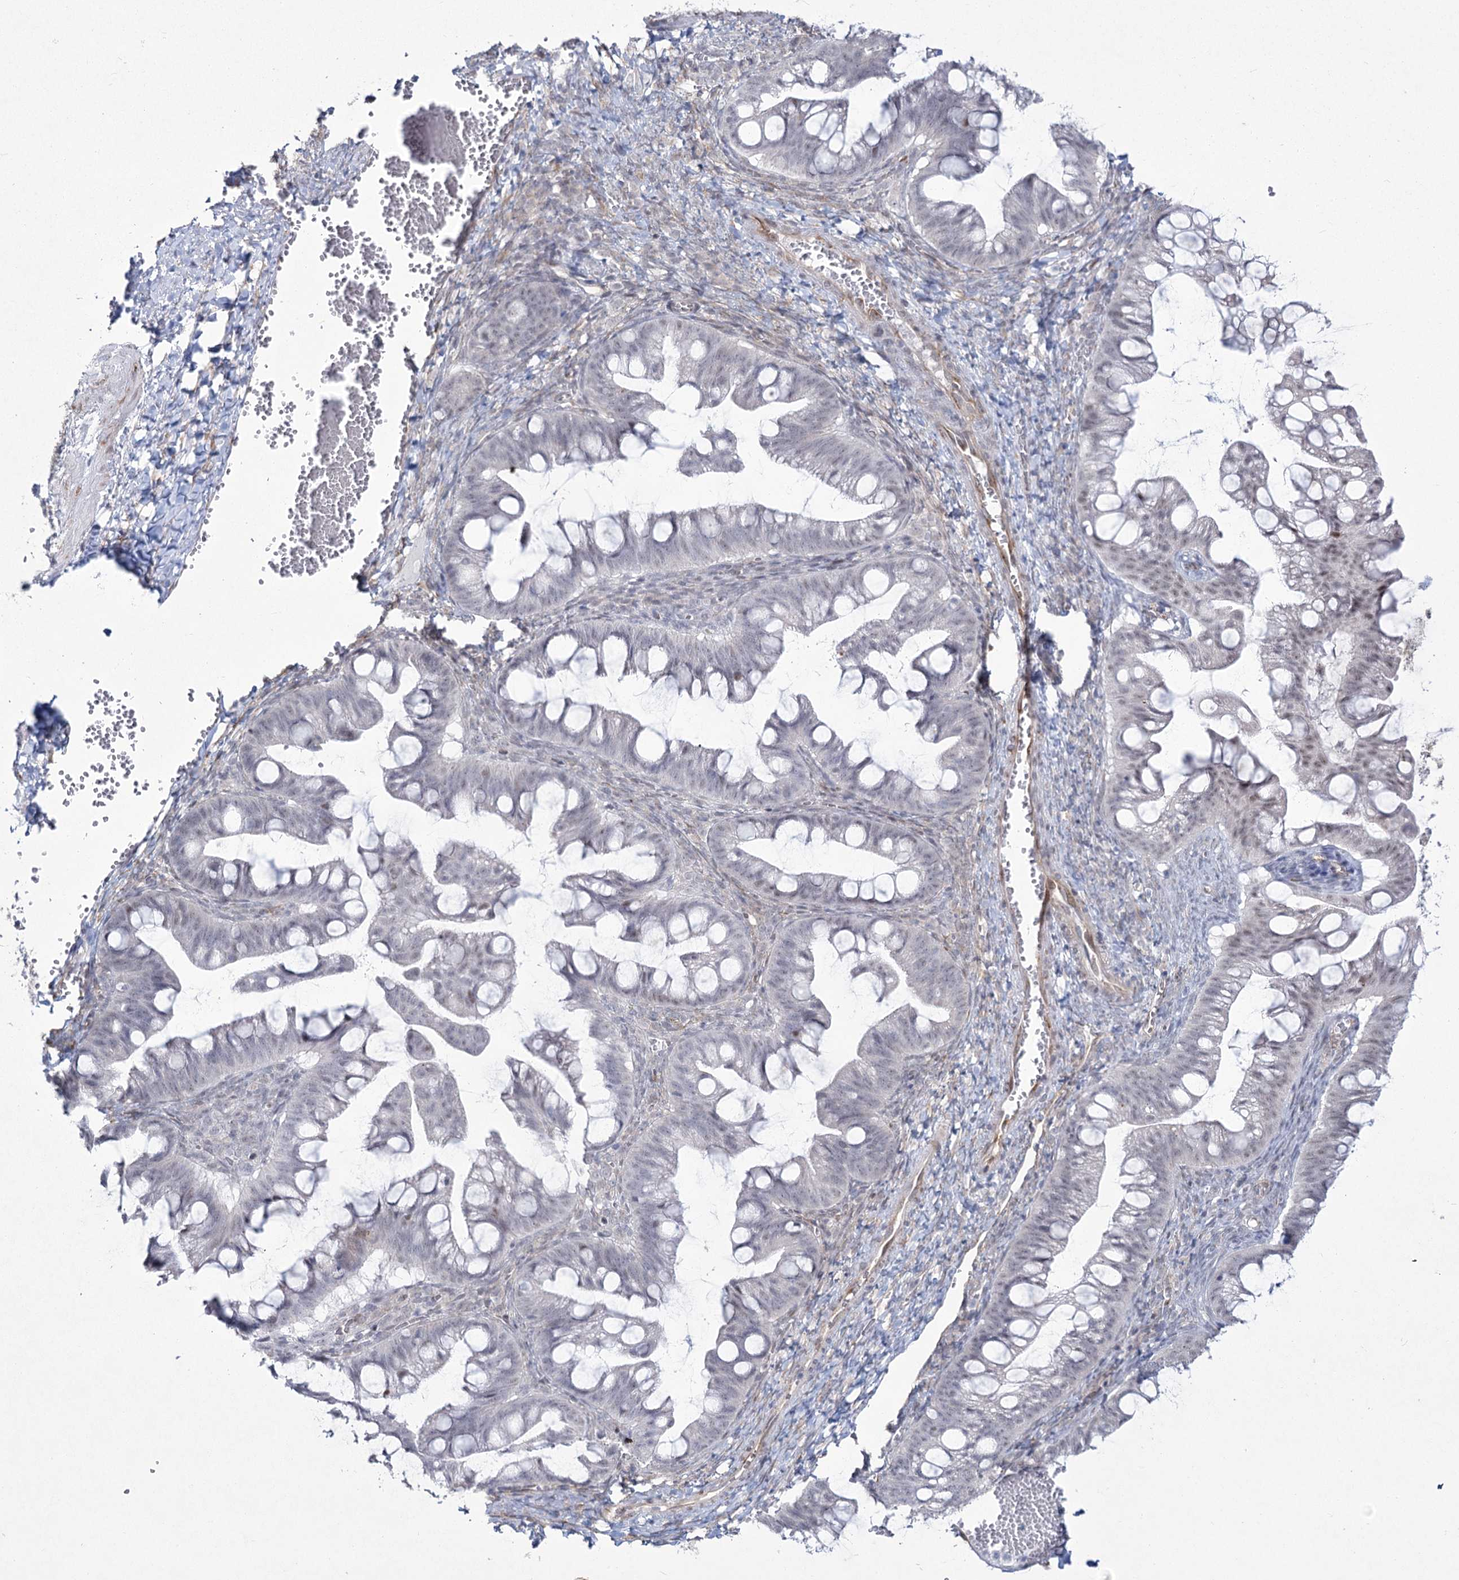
{"staining": {"intensity": "moderate", "quantity": "<25%", "location": "nuclear"}, "tissue": "ovarian cancer", "cell_type": "Tumor cells", "image_type": "cancer", "snomed": [{"axis": "morphology", "description": "Cystadenocarcinoma, mucinous, NOS"}, {"axis": "topography", "description": "Ovary"}], "caption": "Ovarian cancer (mucinous cystadenocarcinoma) tissue demonstrates moderate nuclear staining in about <25% of tumor cells, visualized by immunohistochemistry.", "gene": "YBX3", "patient": {"sex": "female", "age": 73}}